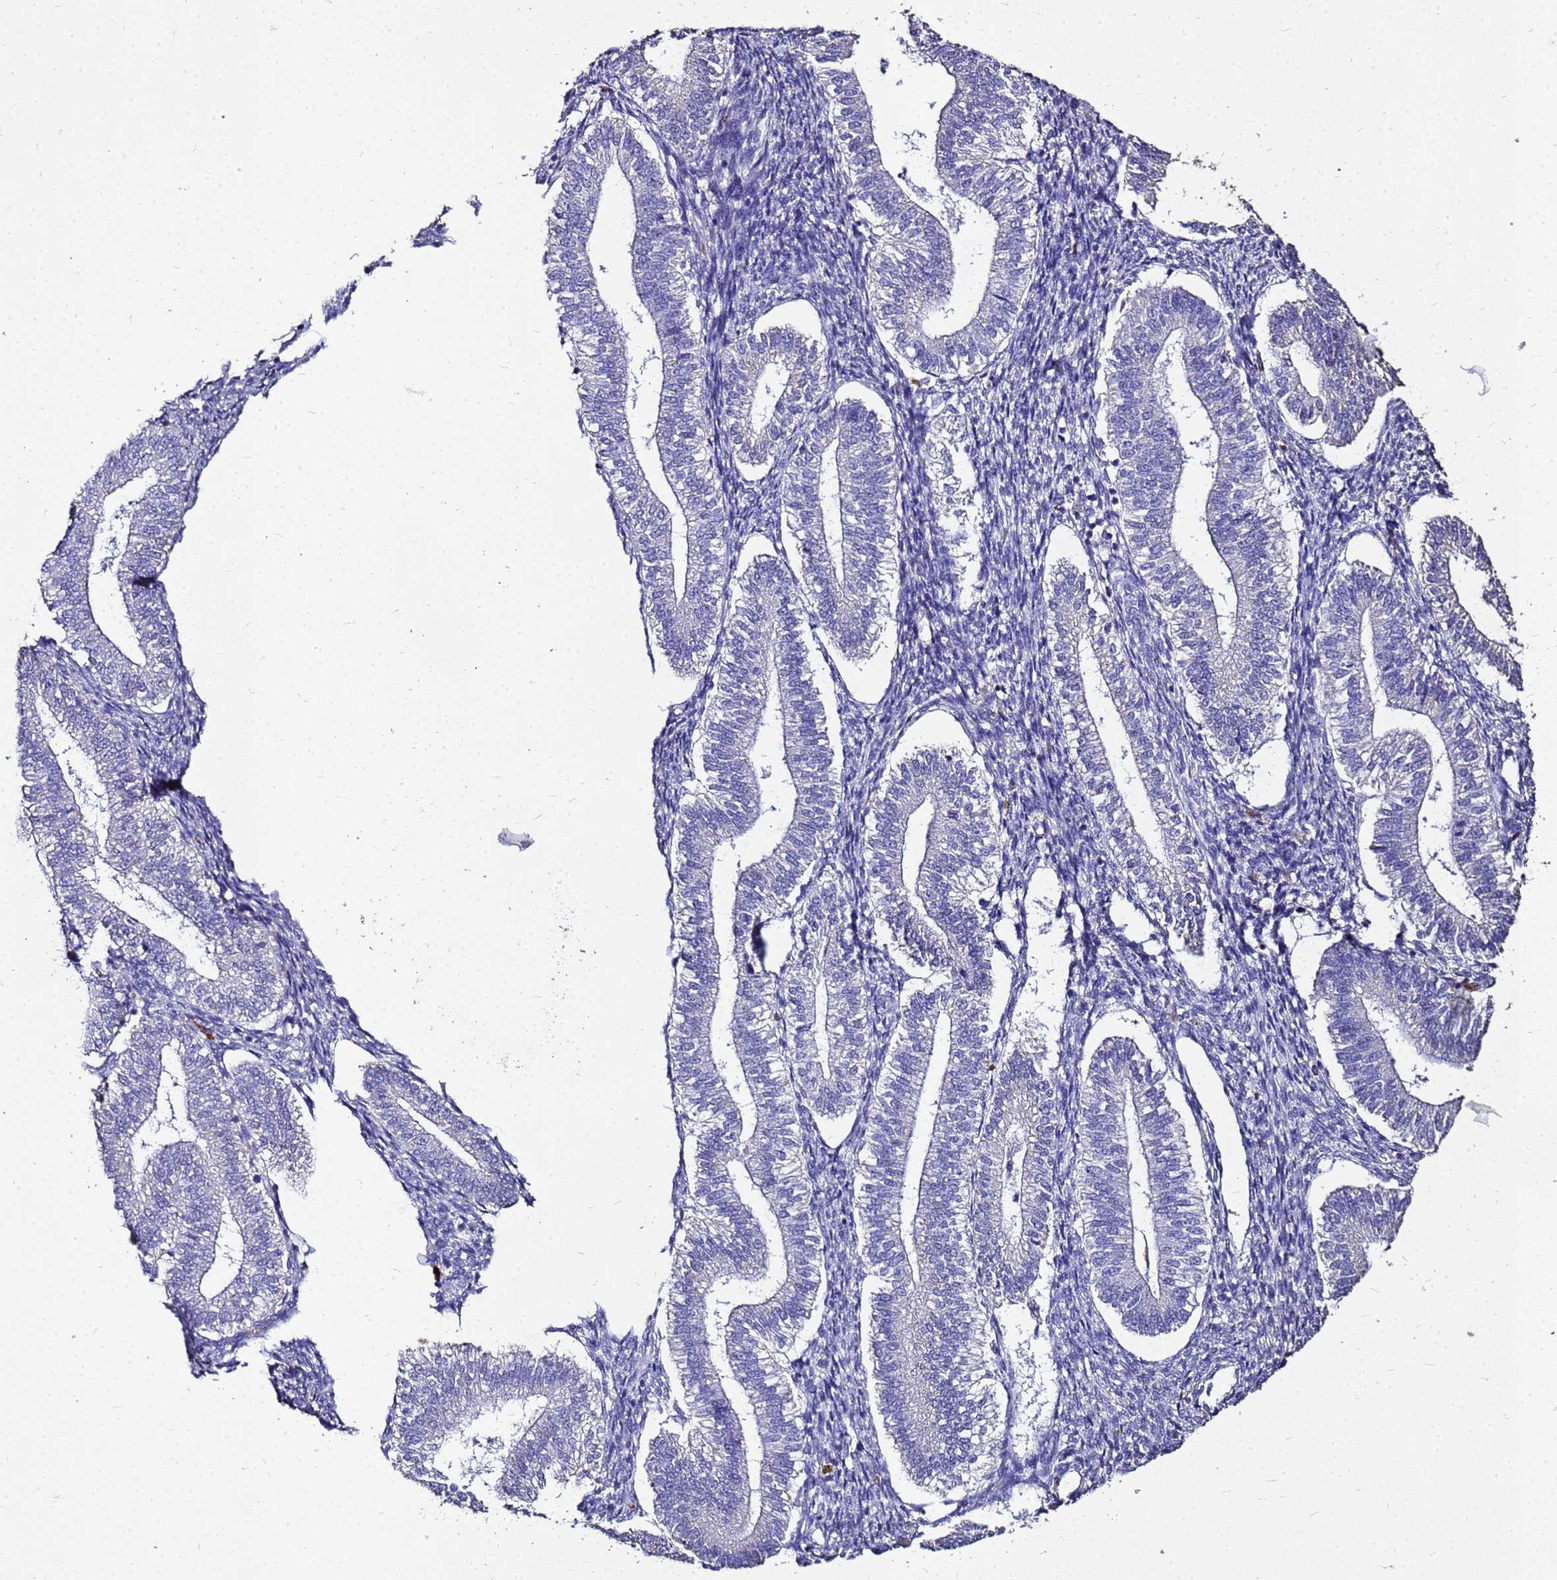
{"staining": {"intensity": "negative", "quantity": "none", "location": "none"}, "tissue": "endometrium", "cell_type": "Cells in endometrial stroma", "image_type": "normal", "snomed": [{"axis": "morphology", "description": "Normal tissue, NOS"}, {"axis": "topography", "description": "Endometrium"}], "caption": "This image is of normal endometrium stained with IHC to label a protein in brown with the nuclei are counter-stained blue. There is no staining in cells in endometrial stroma.", "gene": "S100A2", "patient": {"sex": "female", "age": 25}}